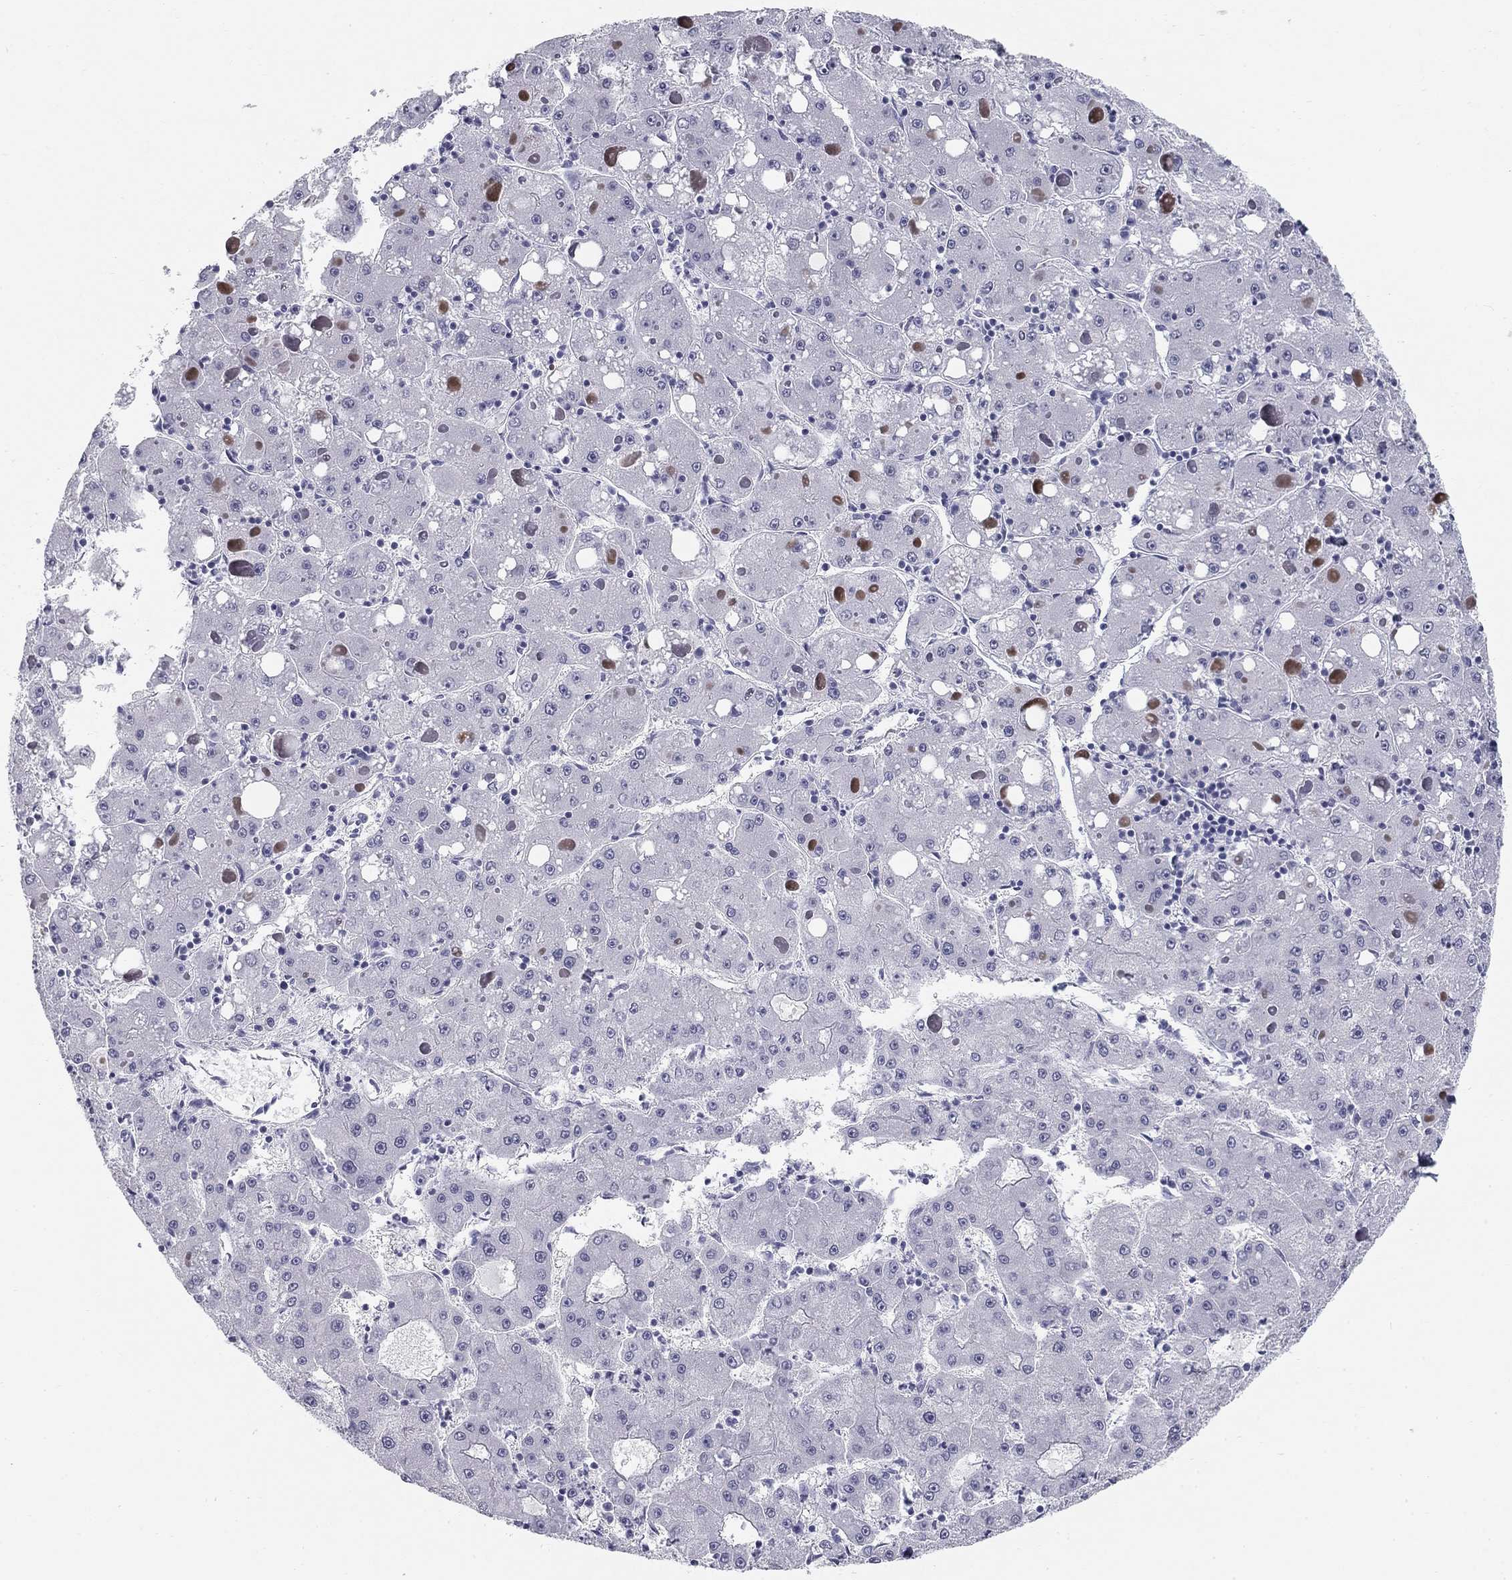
{"staining": {"intensity": "negative", "quantity": "none", "location": "none"}, "tissue": "liver cancer", "cell_type": "Tumor cells", "image_type": "cancer", "snomed": [{"axis": "morphology", "description": "Carcinoma, Hepatocellular, NOS"}, {"axis": "topography", "description": "Liver"}], "caption": "Histopathology image shows no significant protein expression in tumor cells of liver cancer. Brightfield microscopy of IHC stained with DAB (brown) and hematoxylin (blue), captured at high magnification.", "gene": "SULT2B1", "patient": {"sex": "male", "age": 73}}